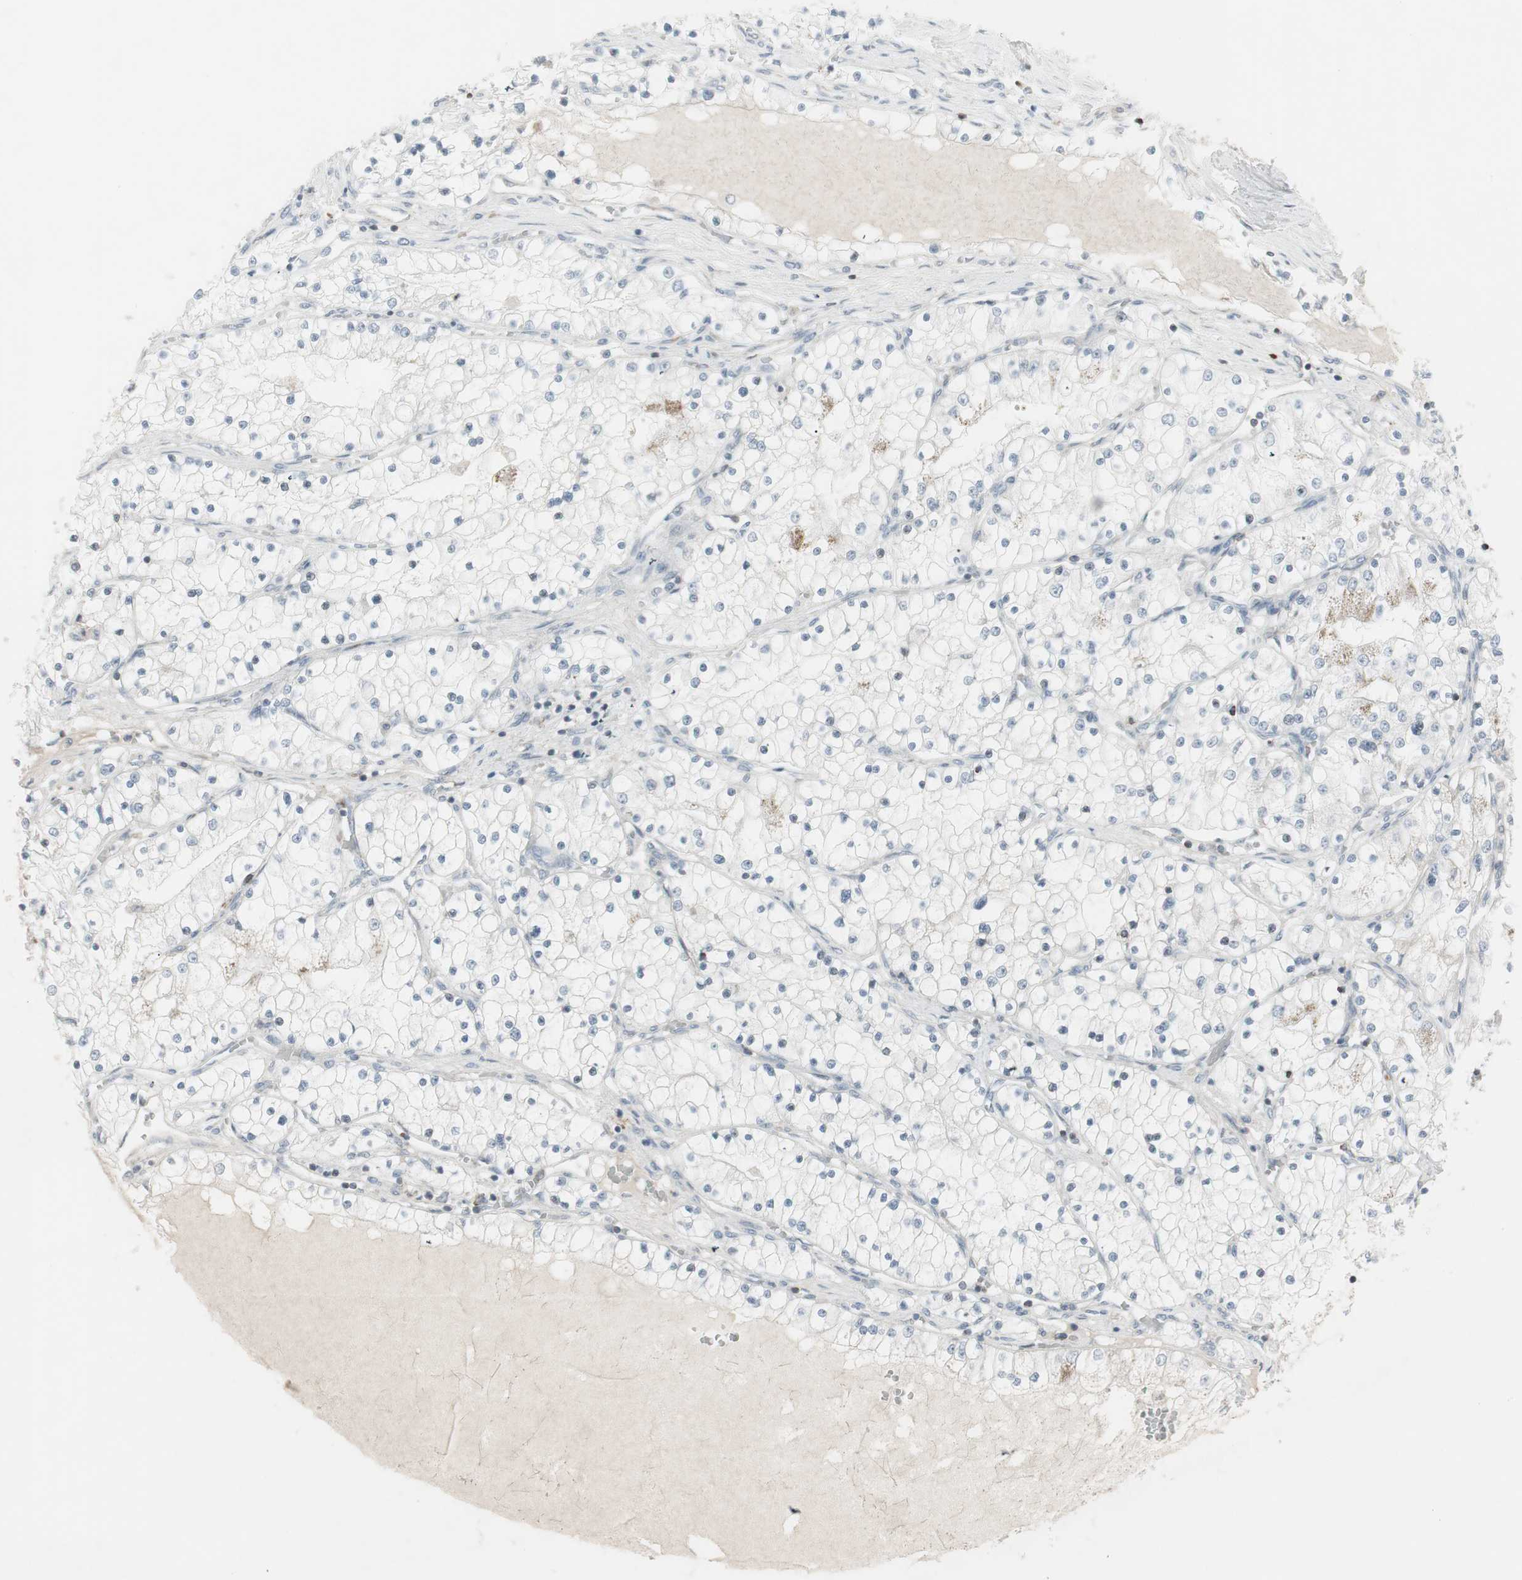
{"staining": {"intensity": "negative", "quantity": "none", "location": "none"}, "tissue": "renal cancer", "cell_type": "Tumor cells", "image_type": "cancer", "snomed": [{"axis": "morphology", "description": "Adenocarcinoma, NOS"}, {"axis": "topography", "description": "Kidney"}], "caption": "Immunohistochemistry (IHC) photomicrograph of renal cancer stained for a protein (brown), which reveals no expression in tumor cells.", "gene": "MAP4K4", "patient": {"sex": "male", "age": 68}}